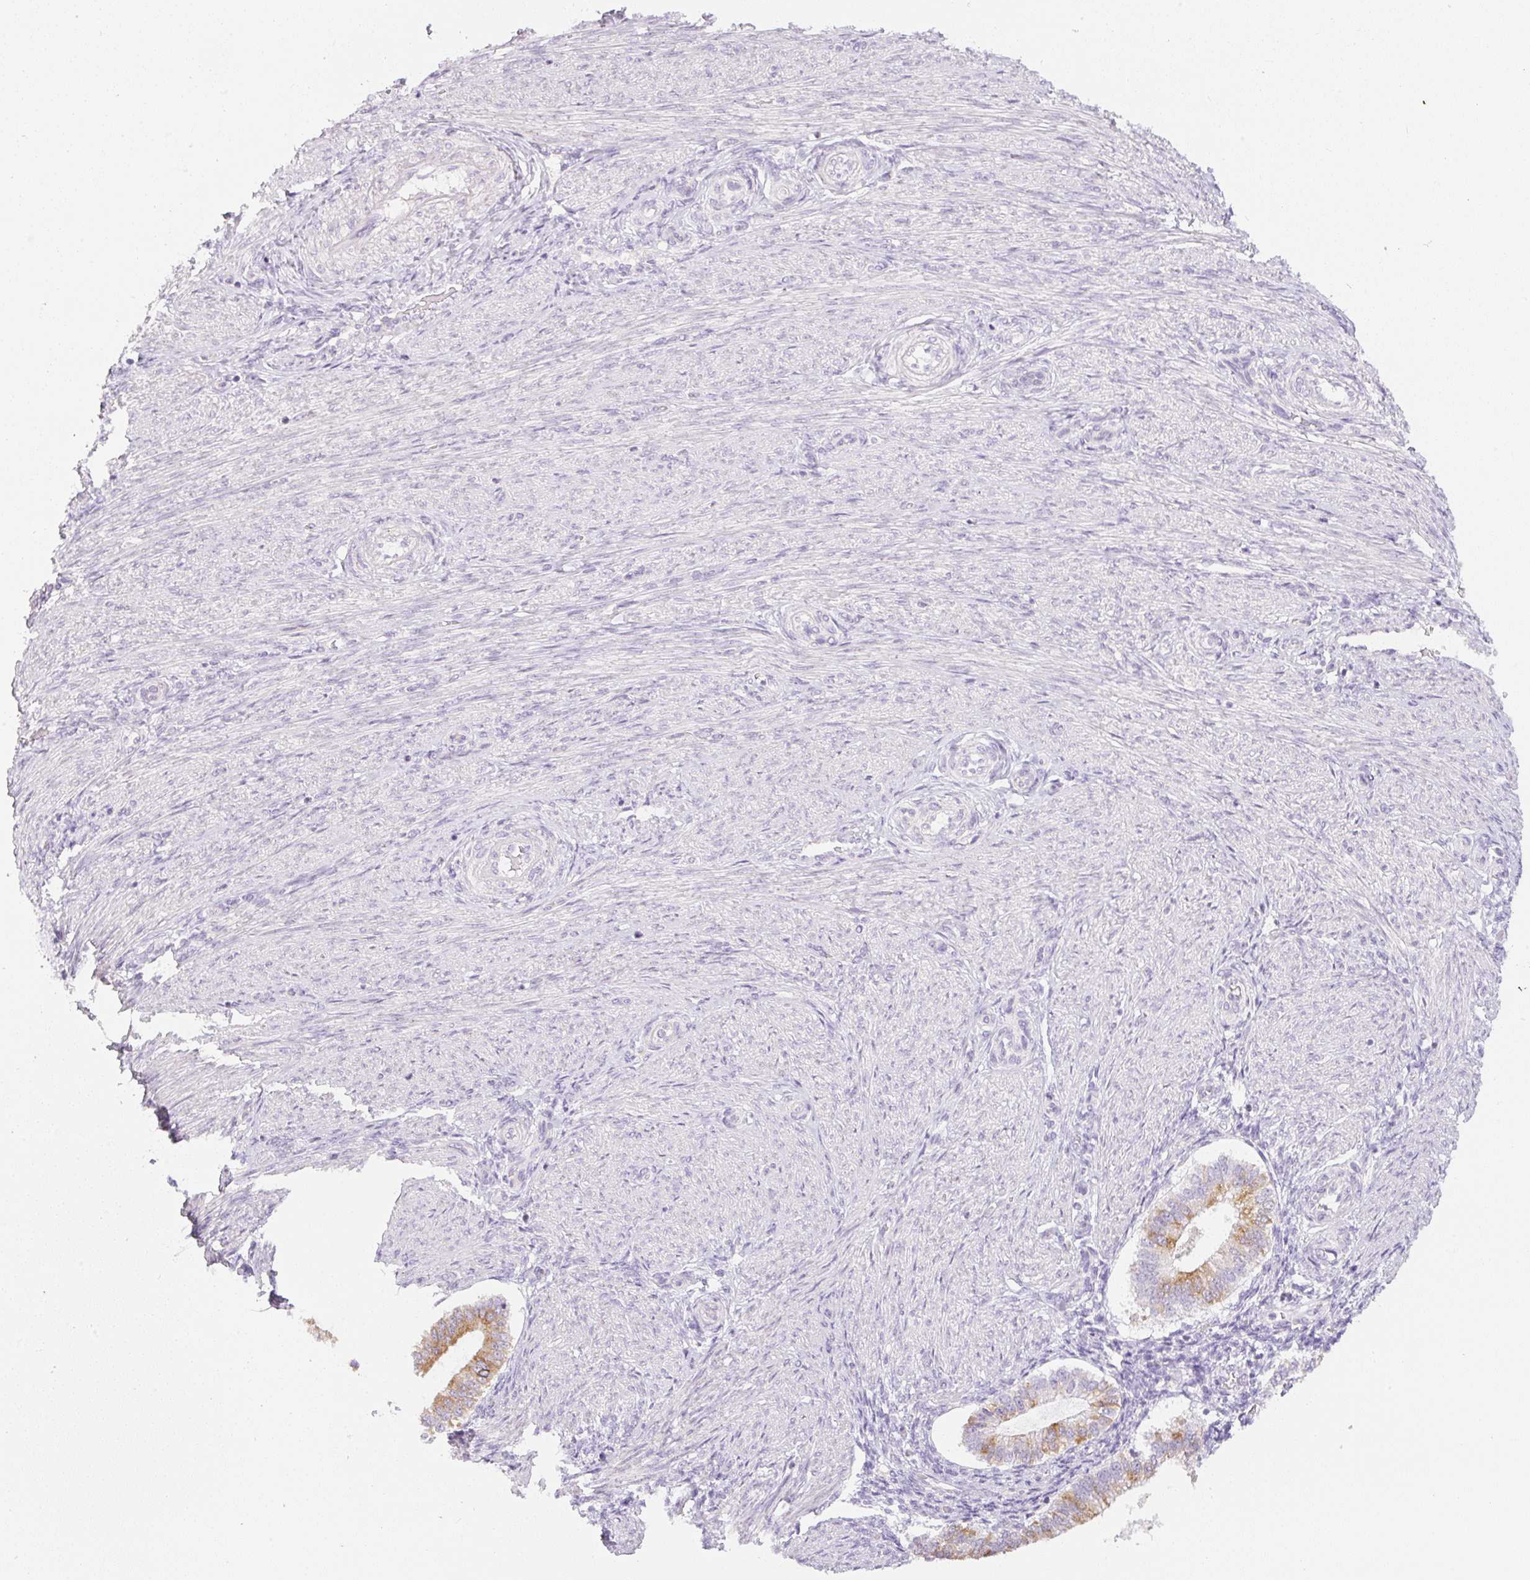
{"staining": {"intensity": "negative", "quantity": "none", "location": "none"}, "tissue": "endometrium", "cell_type": "Cells in endometrial stroma", "image_type": "normal", "snomed": [{"axis": "morphology", "description": "Normal tissue, NOS"}, {"axis": "topography", "description": "Endometrium"}], "caption": "IHC image of benign endometrium stained for a protein (brown), which exhibits no expression in cells in endometrial stroma.", "gene": "MIA2", "patient": {"sex": "female", "age": 25}}